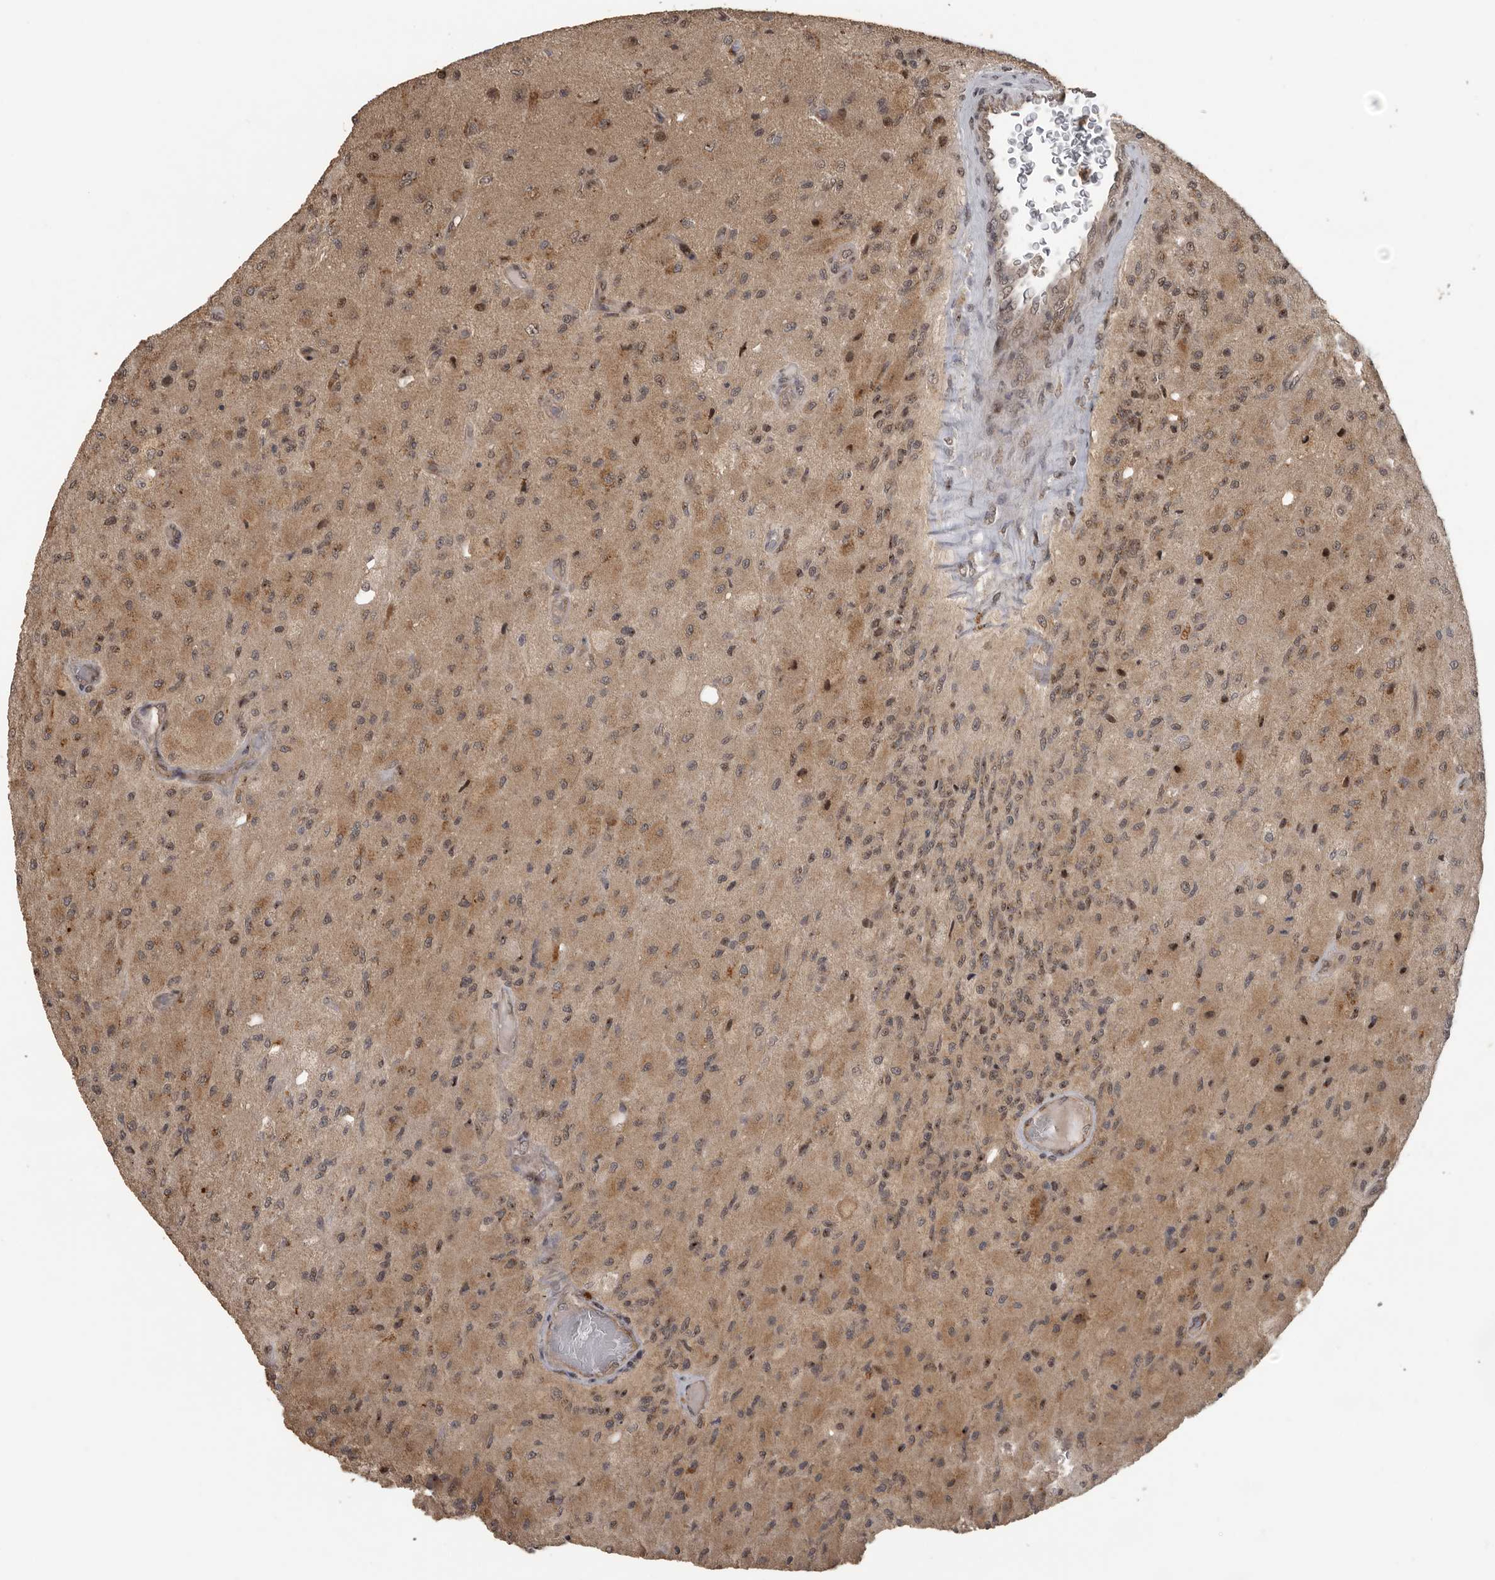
{"staining": {"intensity": "moderate", "quantity": ">75%", "location": "cytoplasmic/membranous,nuclear"}, "tissue": "glioma", "cell_type": "Tumor cells", "image_type": "cancer", "snomed": [{"axis": "morphology", "description": "Normal tissue, NOS"}, {"axis": "morphology", "description": "Glioma, malignant, High grade"}, {"axis": "topography", "description": "Cerebral cortex"}], "caption": "Glioma tissue displays moderate cytoplasmic/membranous and nuclear expression in approximately >75% of tumor cells", "gene": "CEP350", "patient": {"sex": "male", "age": 77}}